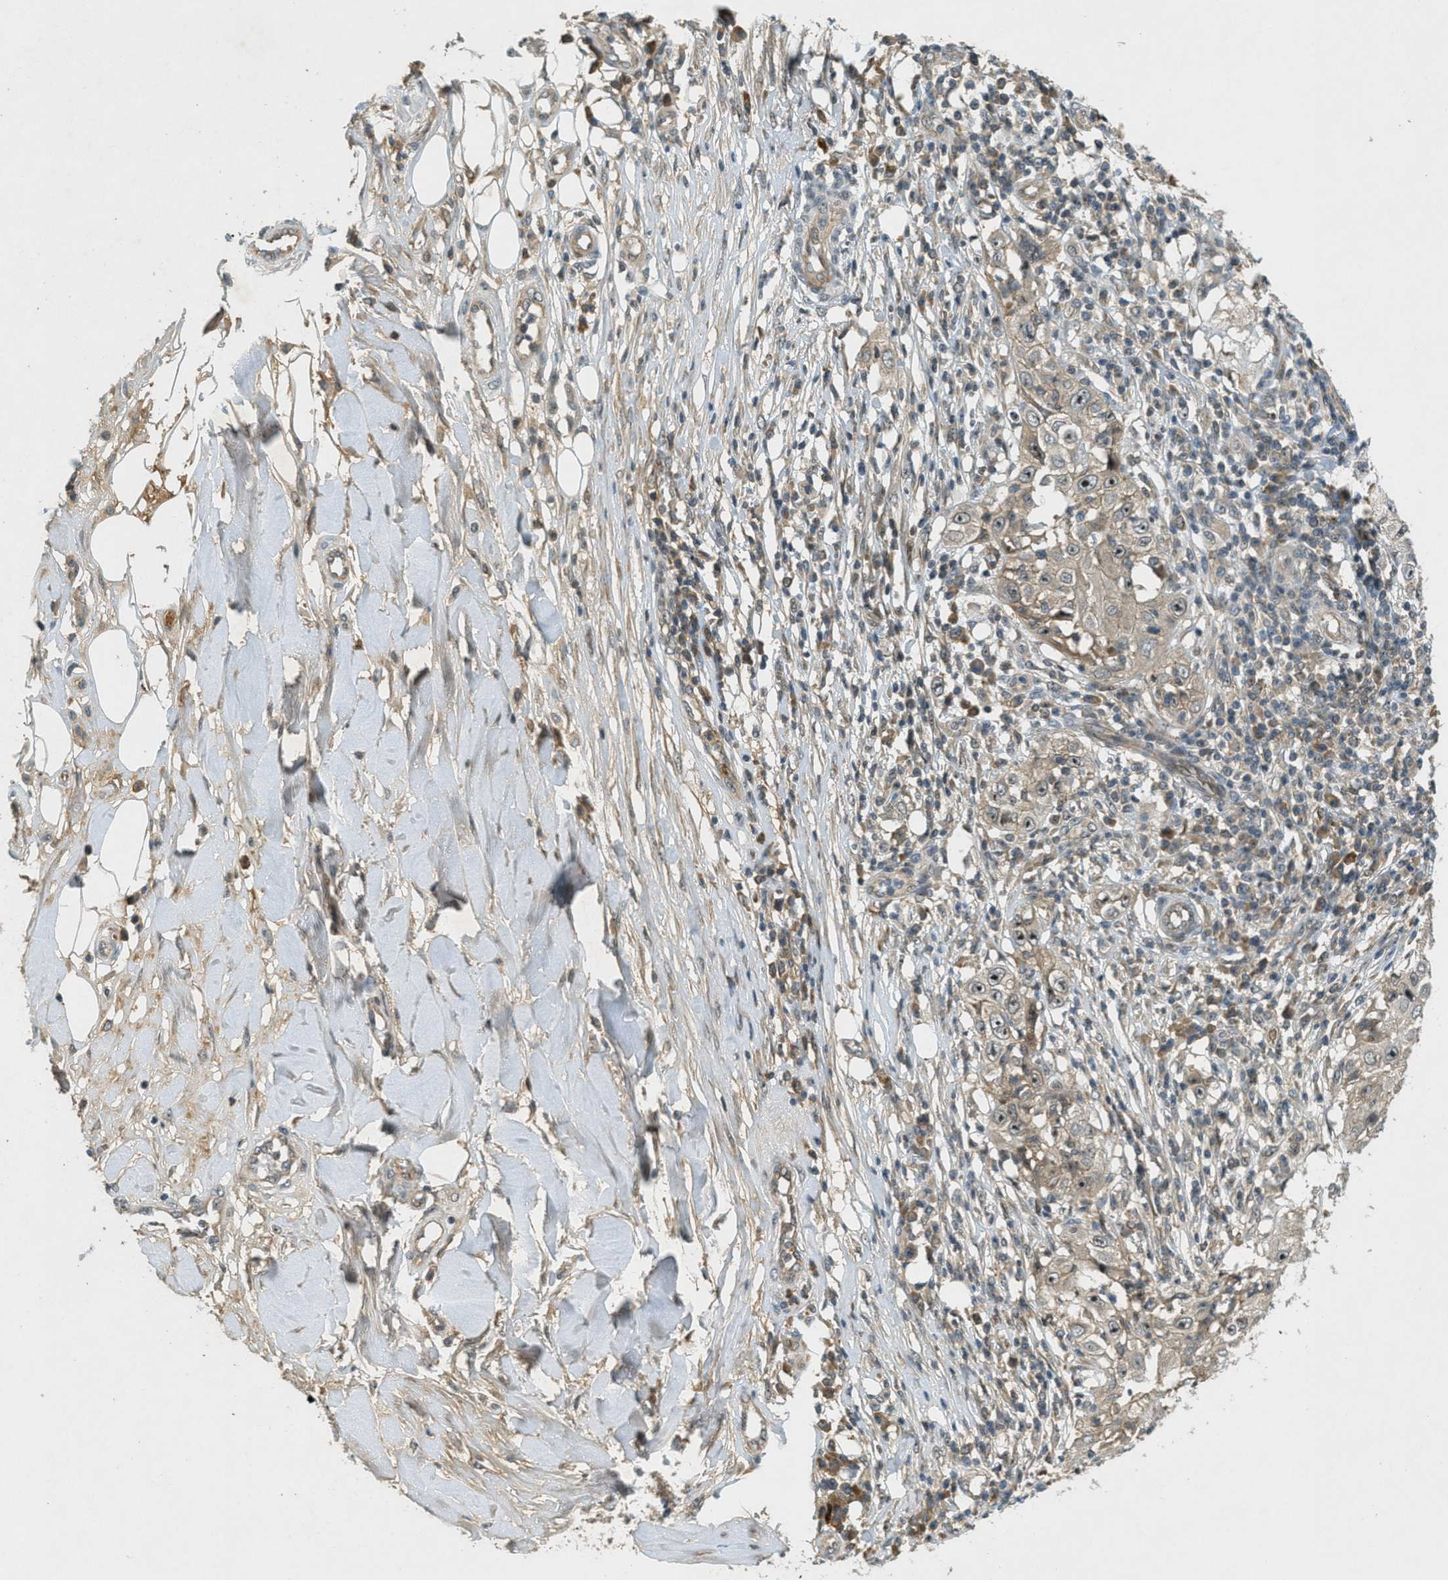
{"staining": {"intensity": "weak", "quantity": ">75%", "location": "cytoplasmic/membranous,nuclear"}, "tissue": "skin cancer", "cell_type": "Tumor cells", "image_type": "cancer", "snomed": [{"axis": "morphology", "description": "Squamous cell carcinoma, NOS"}, {"axis": "topography", "description": "Skin"}], "caption": "An immunohistochemistry photomicrograph of neoplastic tissue is shown. Protein staining in brown shows weak cytoplasmic/membranous and nuclear positivity in skin squamous cell carcinoma within tumor cells. The staining was performed using DAB (3,3'-diaminobenzidine), with brown indicating positive protein expression. Nuclei are stained blue with hematoxylin.", "gene": "STK11", "patient": {"sex": "male", "age": 86}}